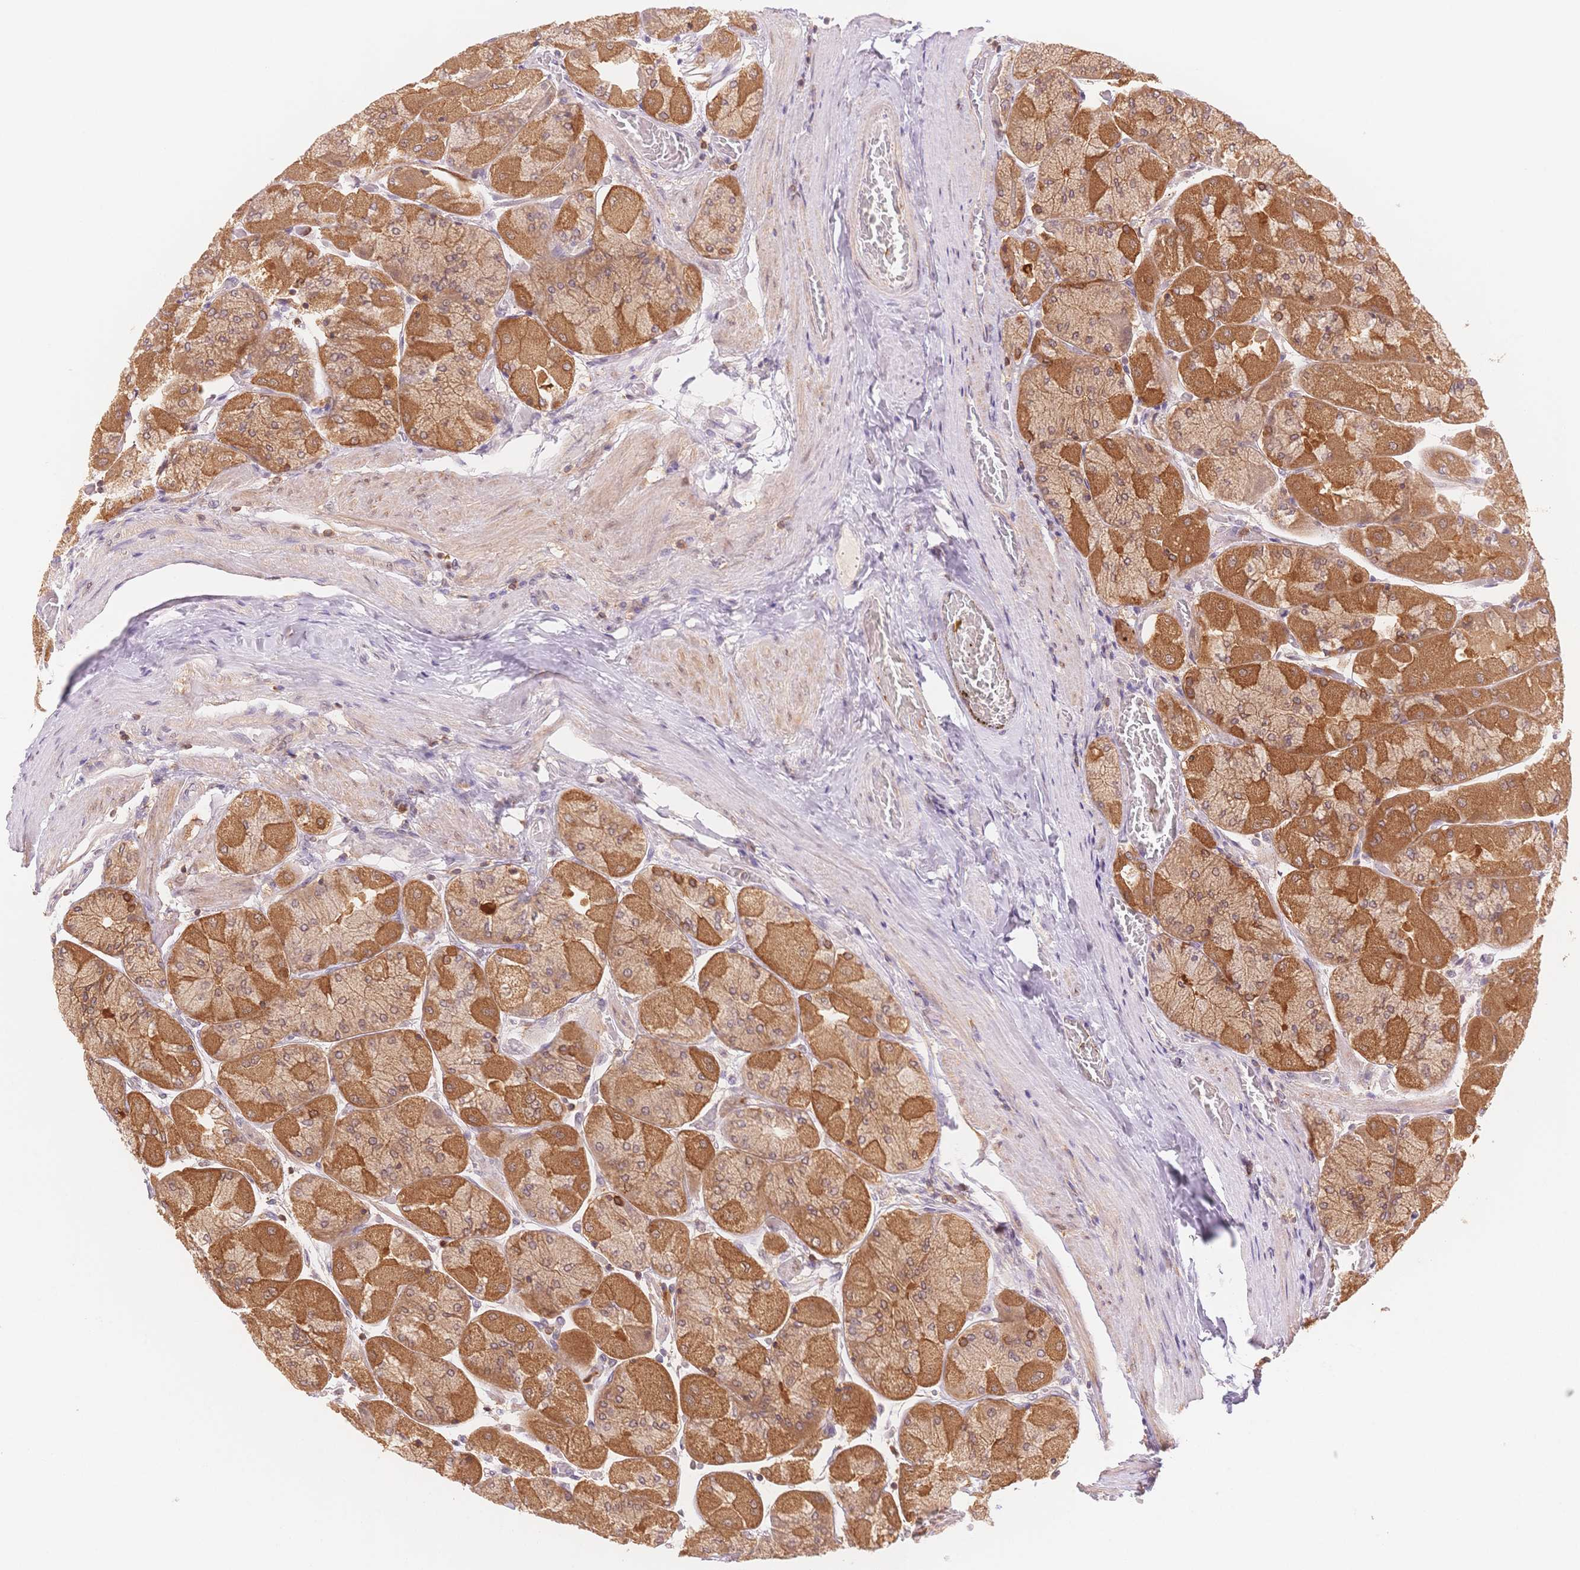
{"staining": {"intensity": "moderate", "quantity": ">75%", "location": "cytoplasmic/membranous"}, "tissue": "stomach", "cell_type": "Glandular cells", "image_type": "normal", "snomed": [{"axis": "morphology", "description": "Normal tissue, NOS"}, {"axis": "topography", "description": "Stomach"}], "caption": "High-power microscopy captured an immunohistochemistry histopathology image of normal stomach, revealing moderate cytoplasmic/membranous staining in approximately >75% of glandular cells.", "gene": "STK39", "patient": {"sex": "female", "age": 61}}